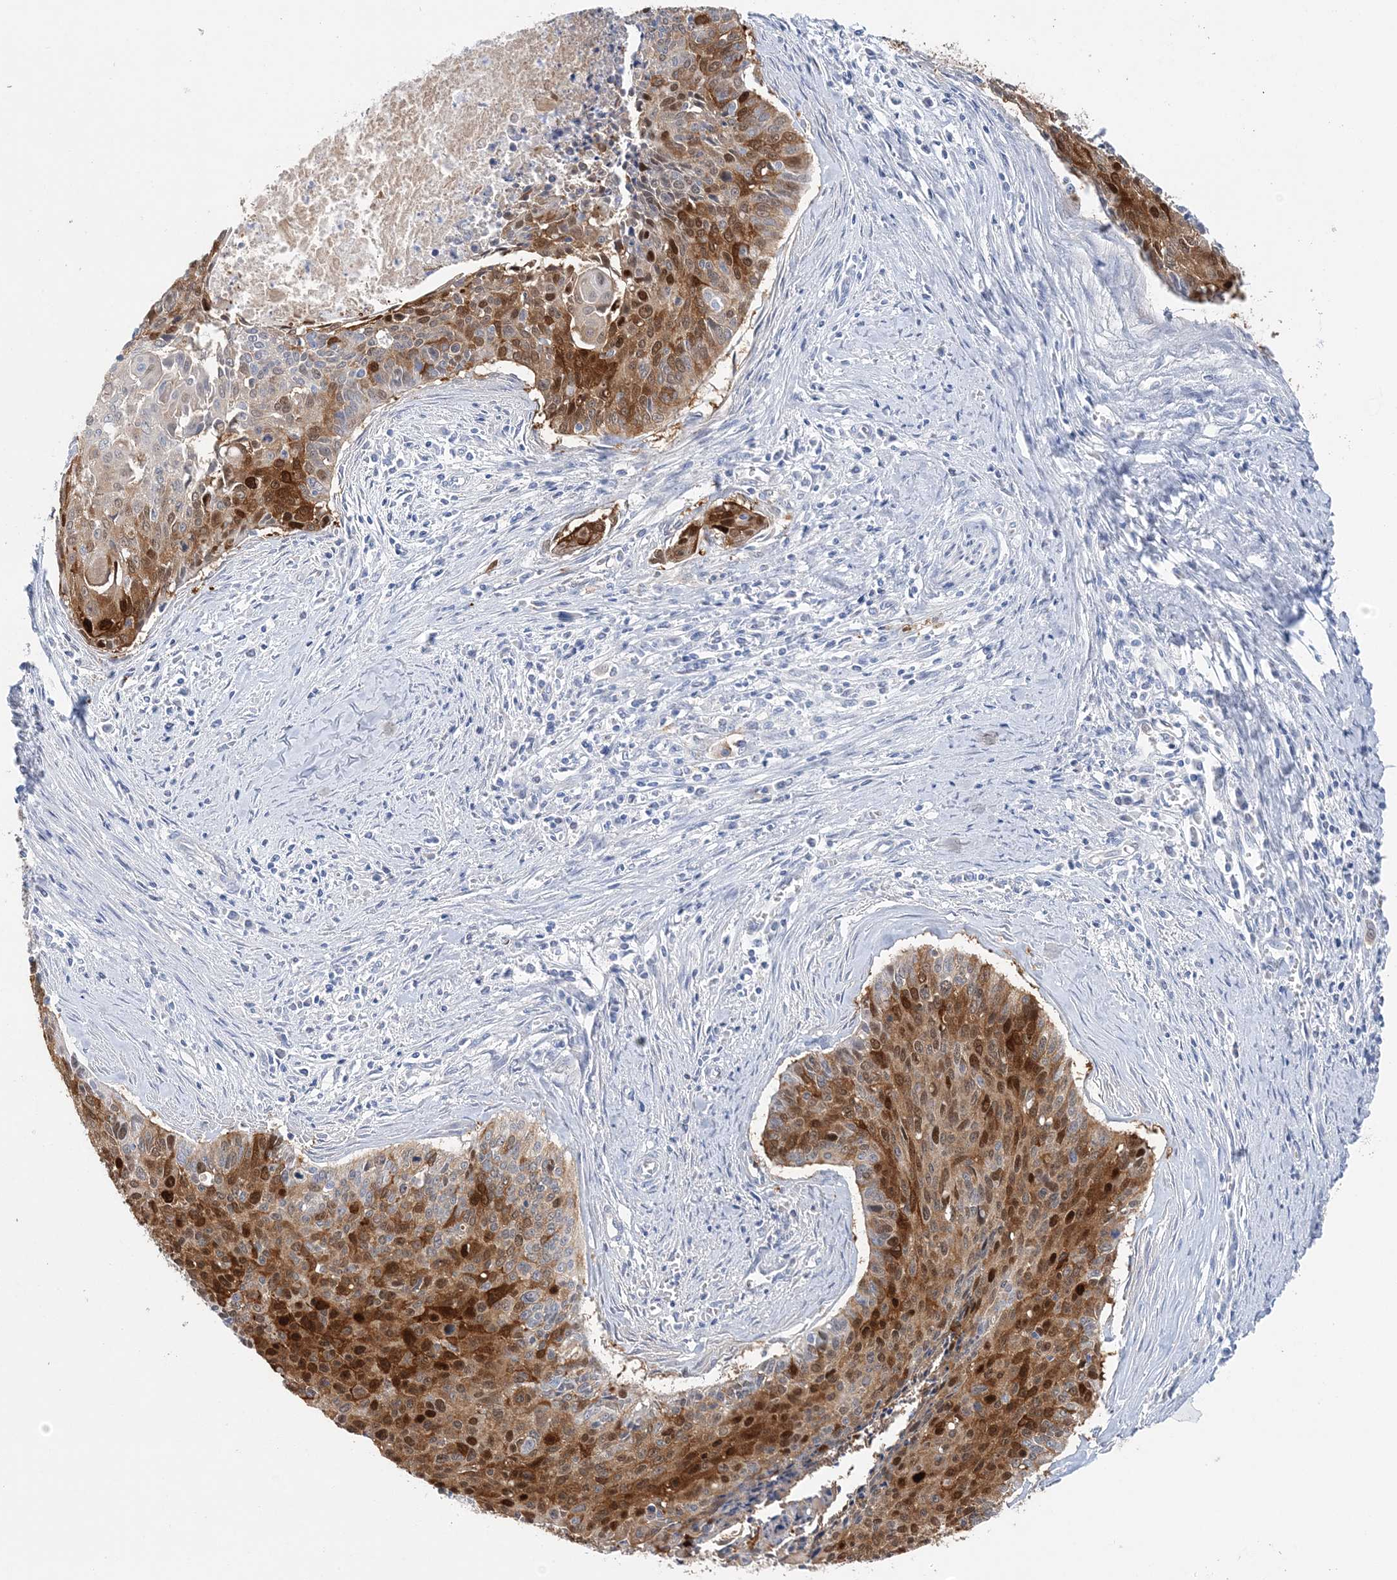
{"staining": {"intensity": "strong", "quantity": "25%-75%", "location": "cytoplasmic/membranous,nuclear"}, "tissue": "cervical cancer", "cell_type": "Tumor cells", "image_type": "cancer", "snomed": [{"axis": "morphology", "description": "Squamous cell carcinoma, NOS"}, {"axis": "topography", "description": "Cervix"}], "caption": "Human cervical cancer (squamous cell carcinoma) stained for a protein (brown) exhibits strong cytoplasmic/membranous and nuclear positive expression in approximately 25%-75% of tumor cells.", "gene": "HMGCS1", "patient": {"sex": "female", "age": 55}}